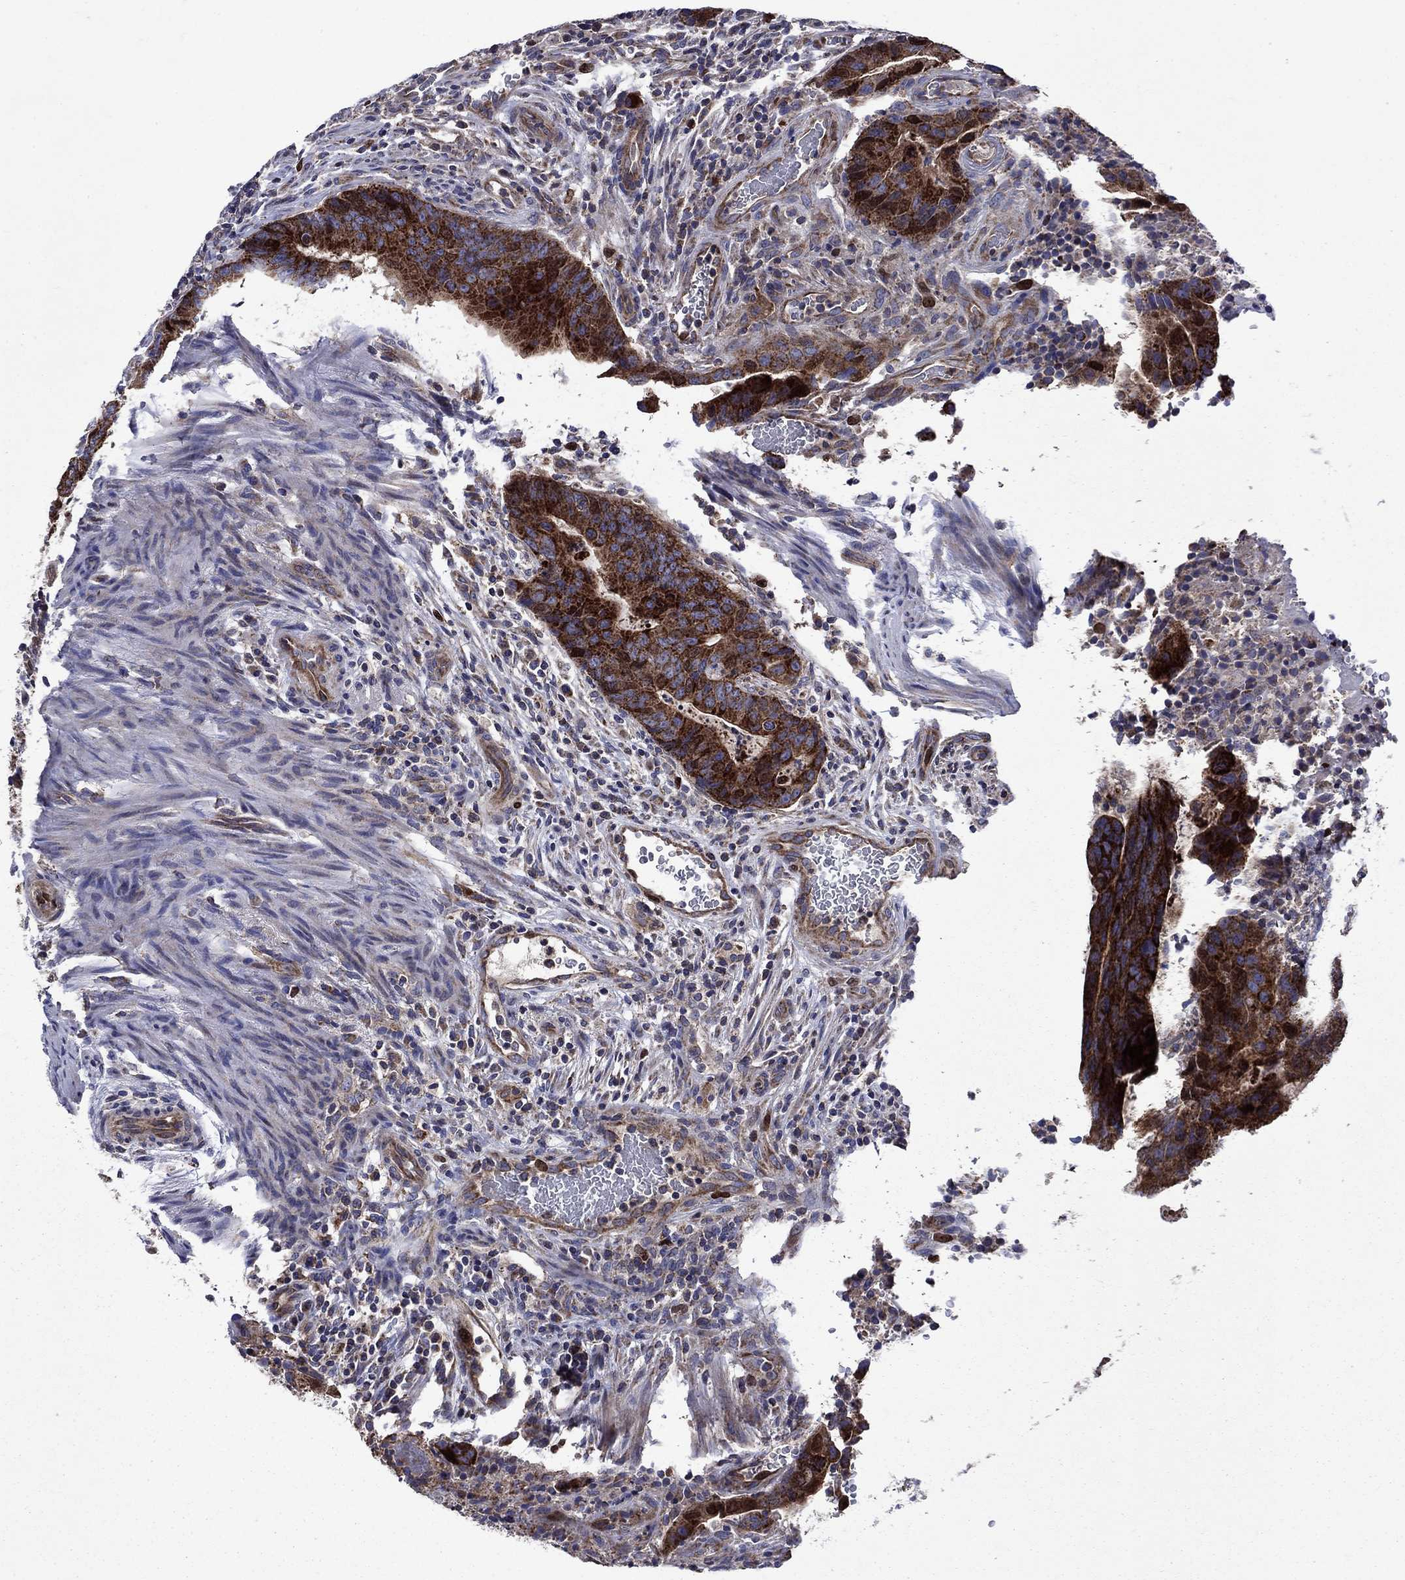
{"staining": {"intensity": "strong", "quantity": ">75%", "location": "cytoplasmic/membranous"}, "tissue": "colorectal cancer", "cell_type": "Tumor cells", "image_type": "cancer", "snomed": [{"axis": "morphology", "description": "Adenocarcinoma, NOS"}, {"axis": "topography", "description": "Colon"}], "caption": "Colorectal adenocarcinoma stained with a brown dye exhibits strong cytoplasmic/membranous positive expression in approximately >75% of tumor cells.", "gene": "KIF22", "patient": {"sex": "female", "age": 56}}